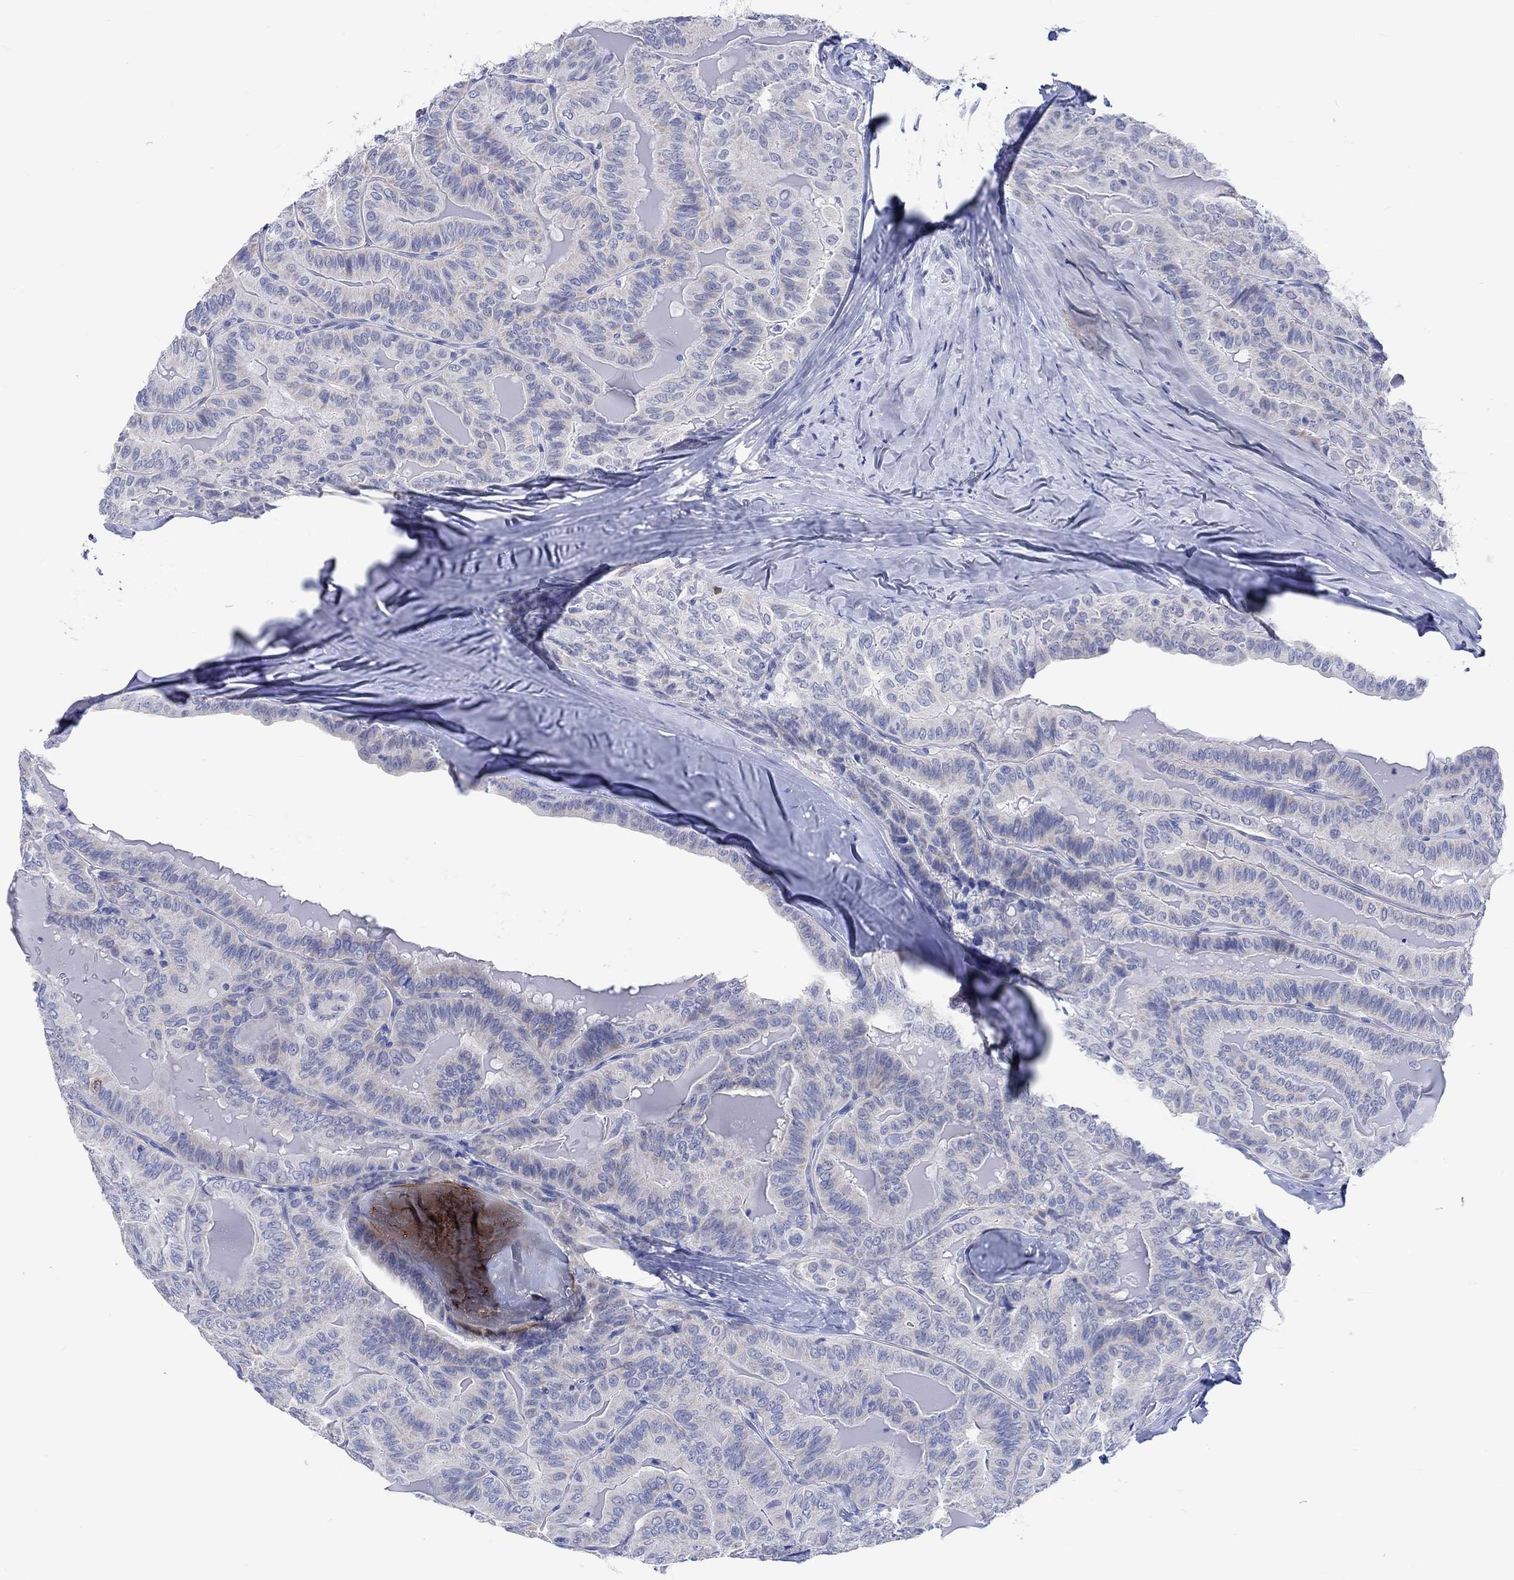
{"staining": {"intensity": "negative", "quantity": "none", "location": "none"}, "tissue": "thyroid cancer", "cell_type": "Tumor cells", "image_type": "cancer", "snomed": [{"axis": "morphology", "description": "Papillary adenocarcinoma, NOS"}, {"axis": "topography", "description": "Thyroid gland"}], "caption": "The micrograph displays no staining of tumor cells in thyroid cancer (papillary adenocarcinoma).", "gene": "KLHL33", "patient": {"sex": "female", "age": 68}}